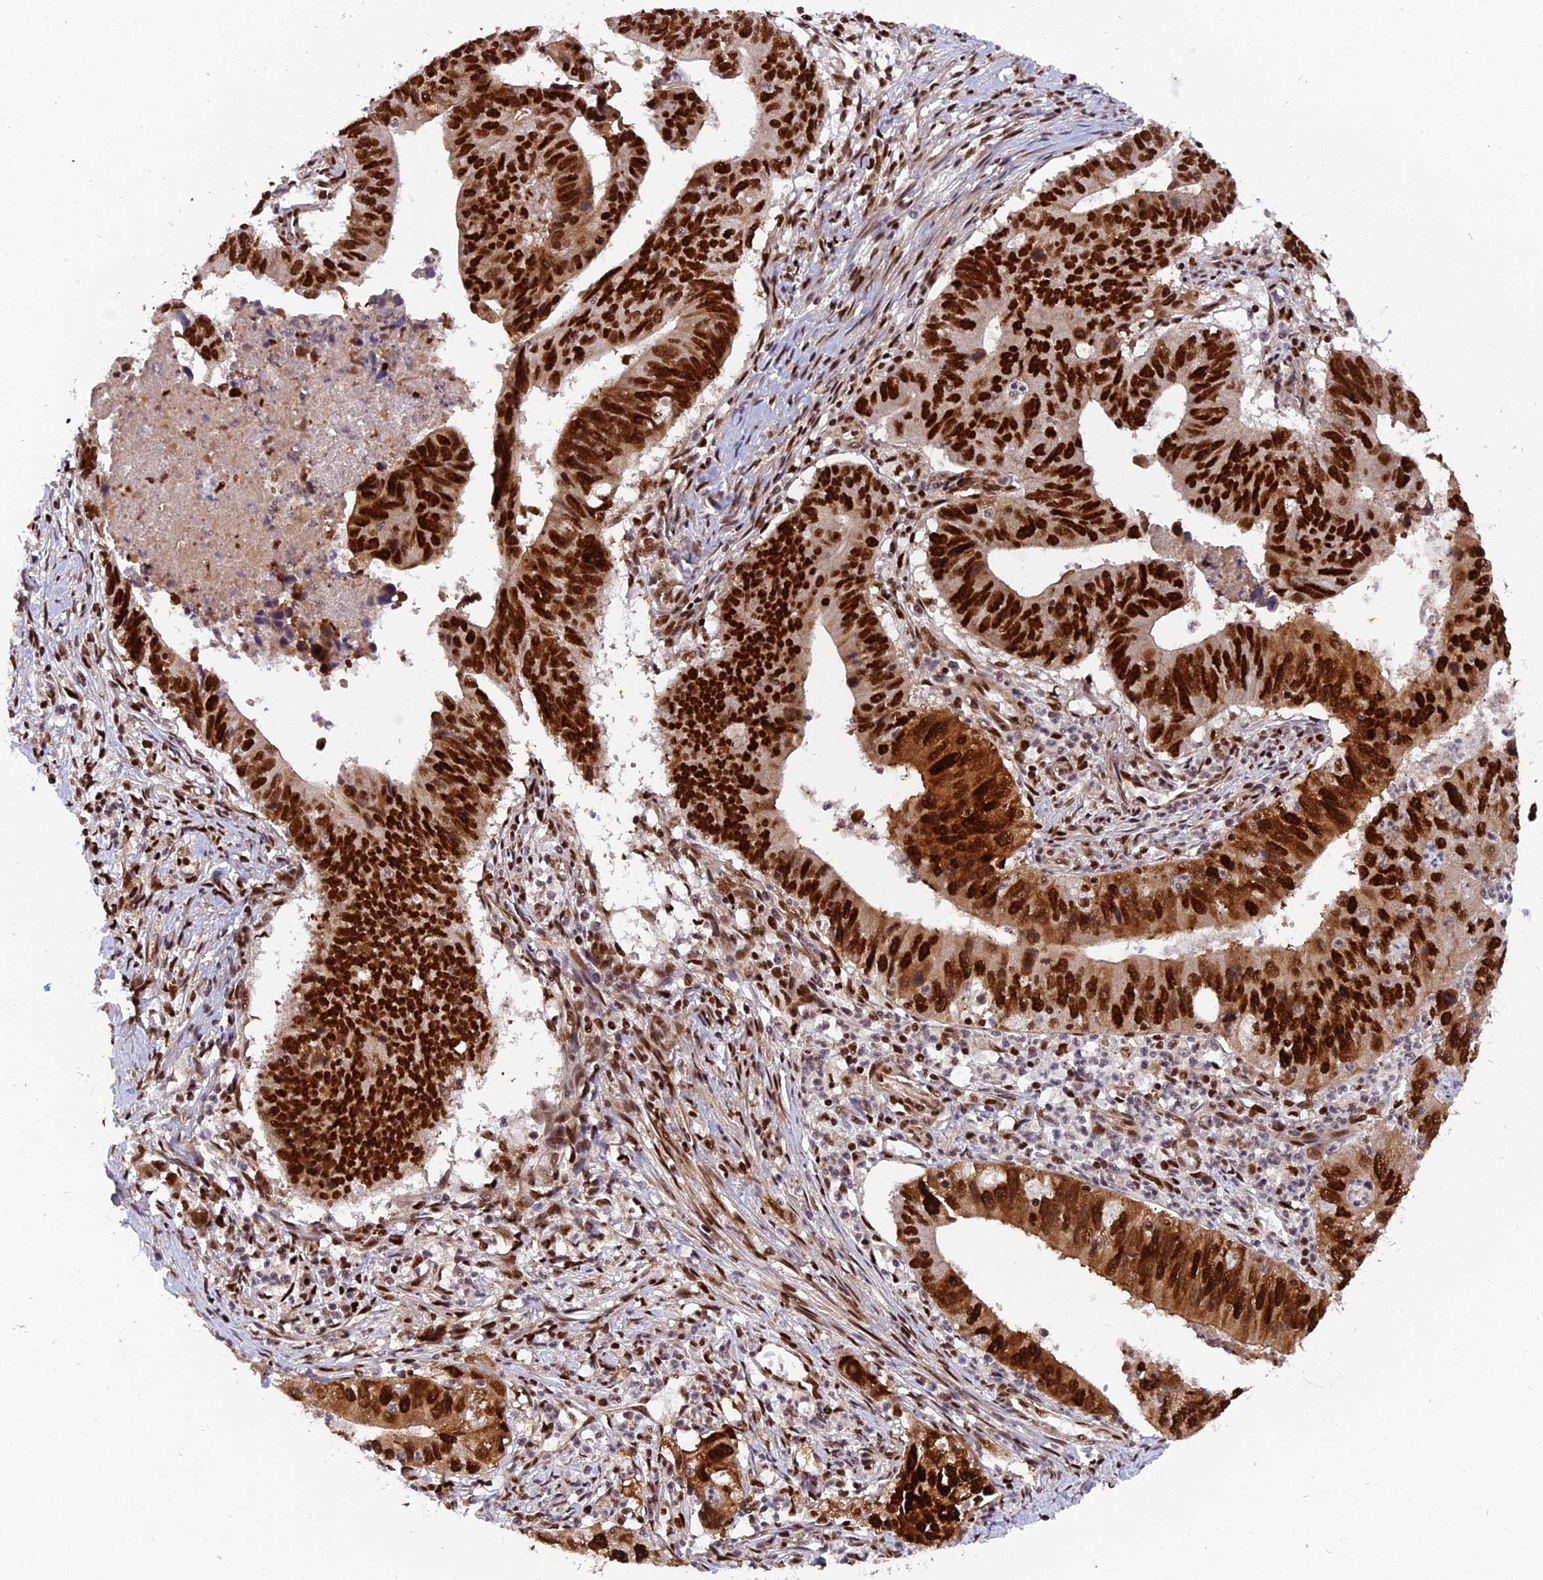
{"staining": {"intensity": "strong", "quantity": ">75%", "location": "cytoplasmic/membranous,nuclear"}, "tissue": "stomach cancer", "cell_type": "Tumor cells", "image_type": "cancer", "snomed": [{"axis": "morphology", "description": "Adenocarcinoma, NOS"}, {"axis": "topography", "description": "Stomach"}], "caption": "IHC micrograph of human stomach cancer (adenocarcinoma) stained for a protein (brown), which reveals high levels of strong cytoplasmic/membranous and nuclear expression in about >75% of tumor cells.", "gene": "RAMAC", "patient": {"sex": "male", "age": 59}}